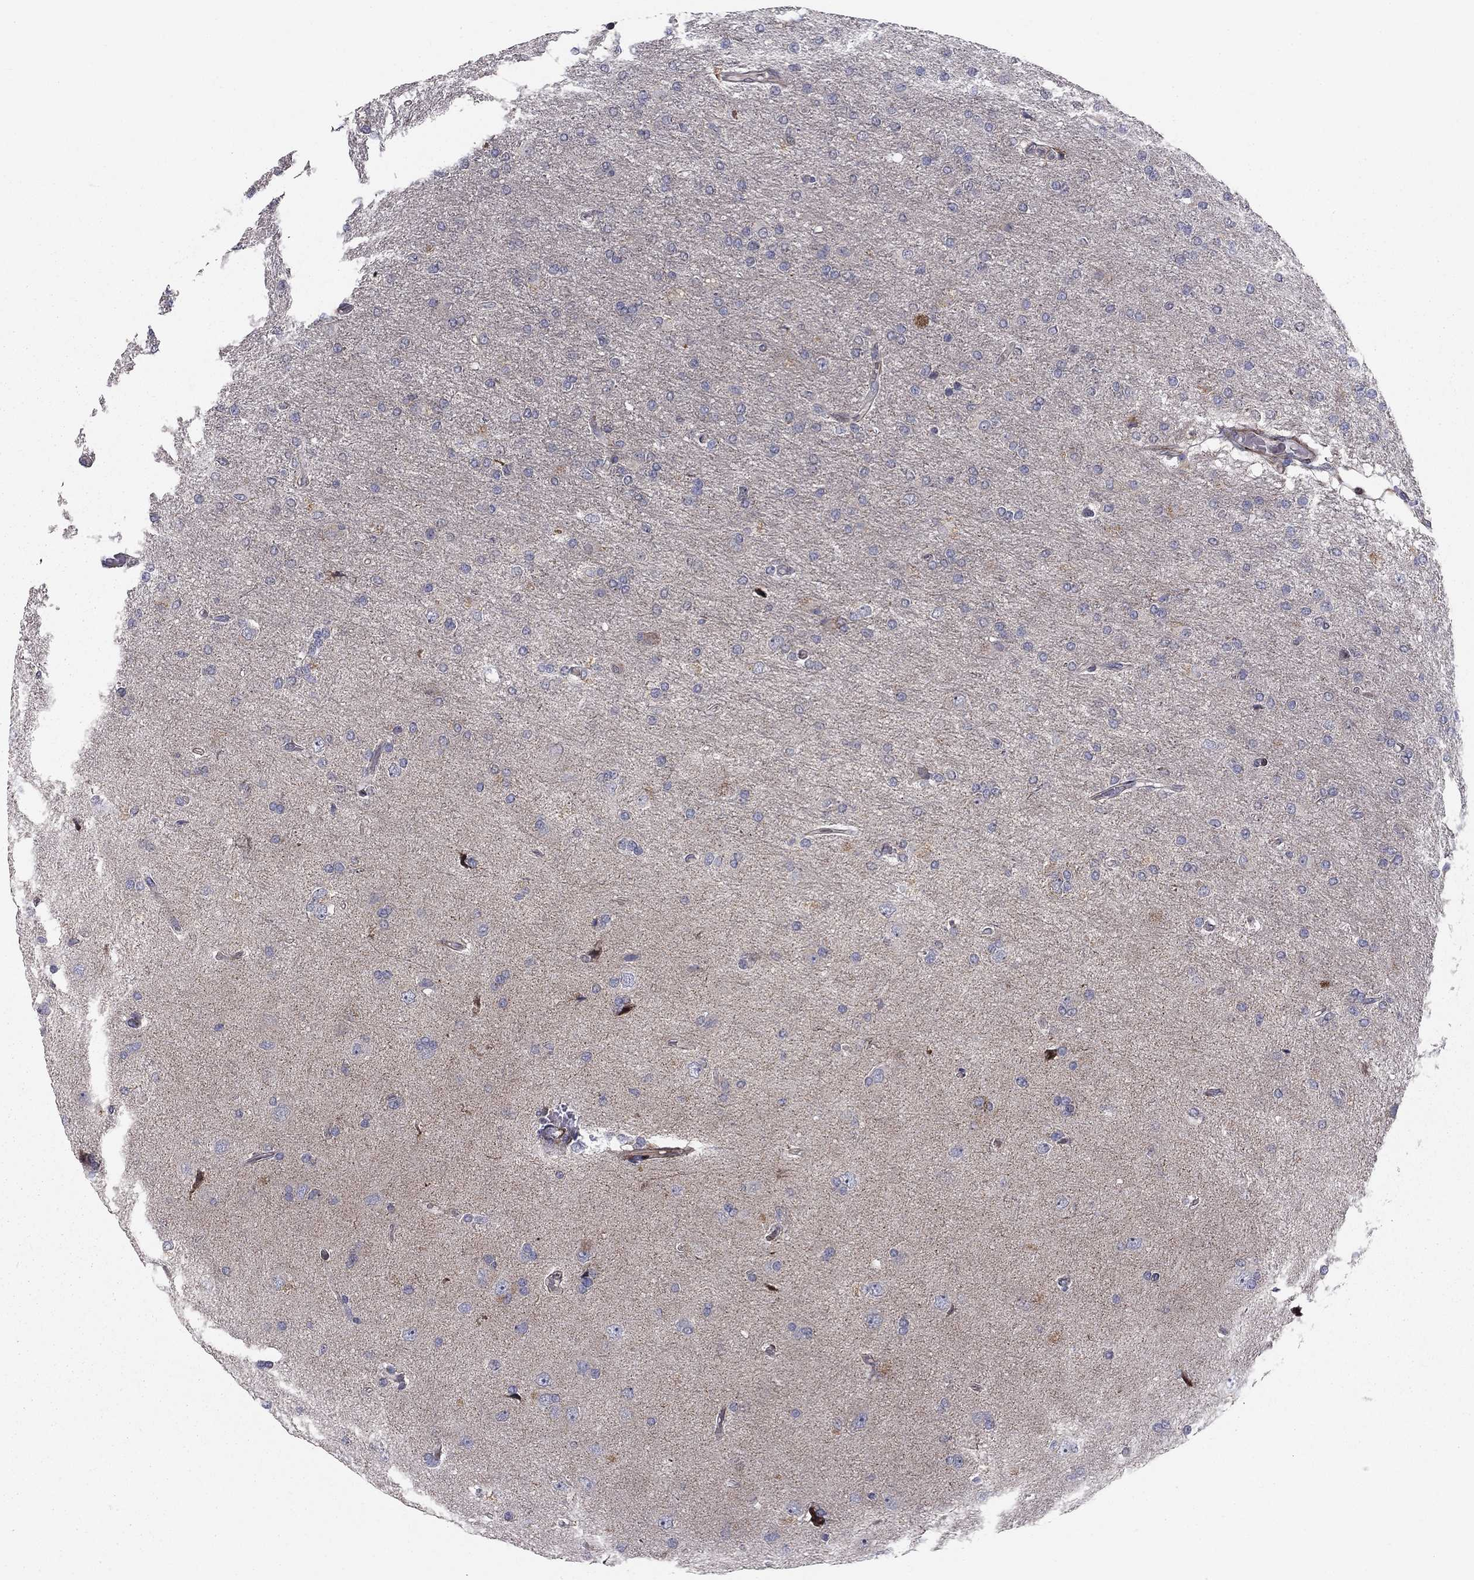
{"staining": {"intensity": "negative", "quantity": "none", "location": "none"}, "tissue": "glioma", "cell_type": "Tumor cells", "image_type": "cancer", "snomed": [{"axis": "morphology", "description": "Glioma, malignant, High grade"}, {"axis": "topography", "description": "Cerebral cortex"}], "caption": "A photomicrograph of glioma stained for a protein demonstrates no brown staining in tumor cells.", "gene": "MIOS", "patient": {"sex": "male", "age": 70}}